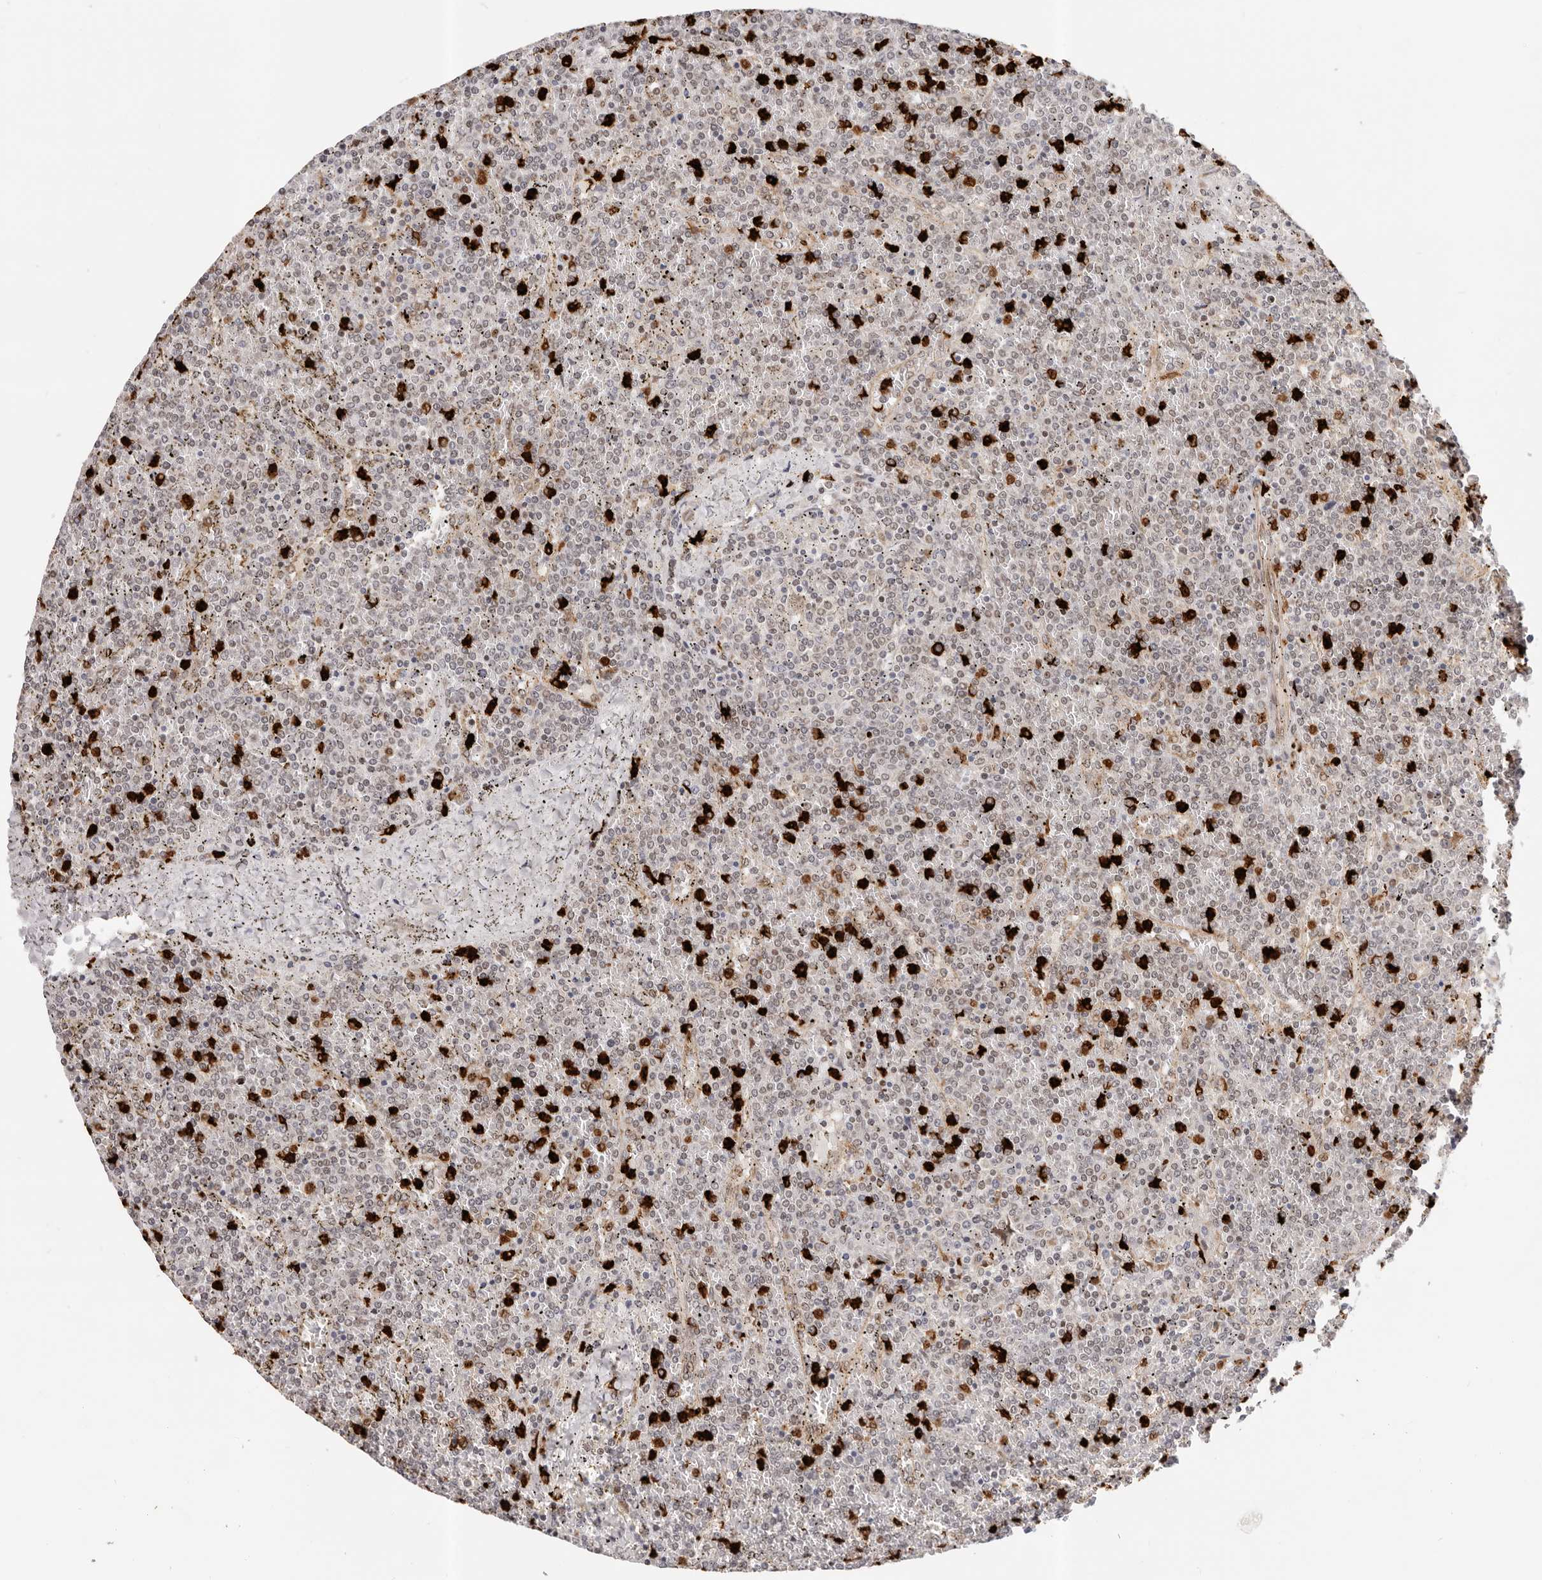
{"staining": {"intensity": "negative", "quantity": "none", "location": "none"}, "tissue": "lymphoma", "cell_type": "Tumor cells", "image_type": "cancer", "snomed": [{"axis": "morphology", "description": "Malignant lymphoma, non-Hodgkin's type, Low grade"}, {"axis": "topography", "description": "Spleen"}], "caption": "Immunohistochemistry histopathology image of neoplastic tissue: malignant lymphoma, non-Hodgkin's type (low-grade) stained with DAB (3,3'-diaminobenzidine) reveals no significant protein positivity in tumor cells. Brightfield microscopy of immunohistochemistry (IHC) stained with DAB (3,3'-diaminobenzidine) (brown) and hematoxylin (blue), captured at high magnification.", "gene": "AFDN", "patient": {"sex": "female", "age": 19}}